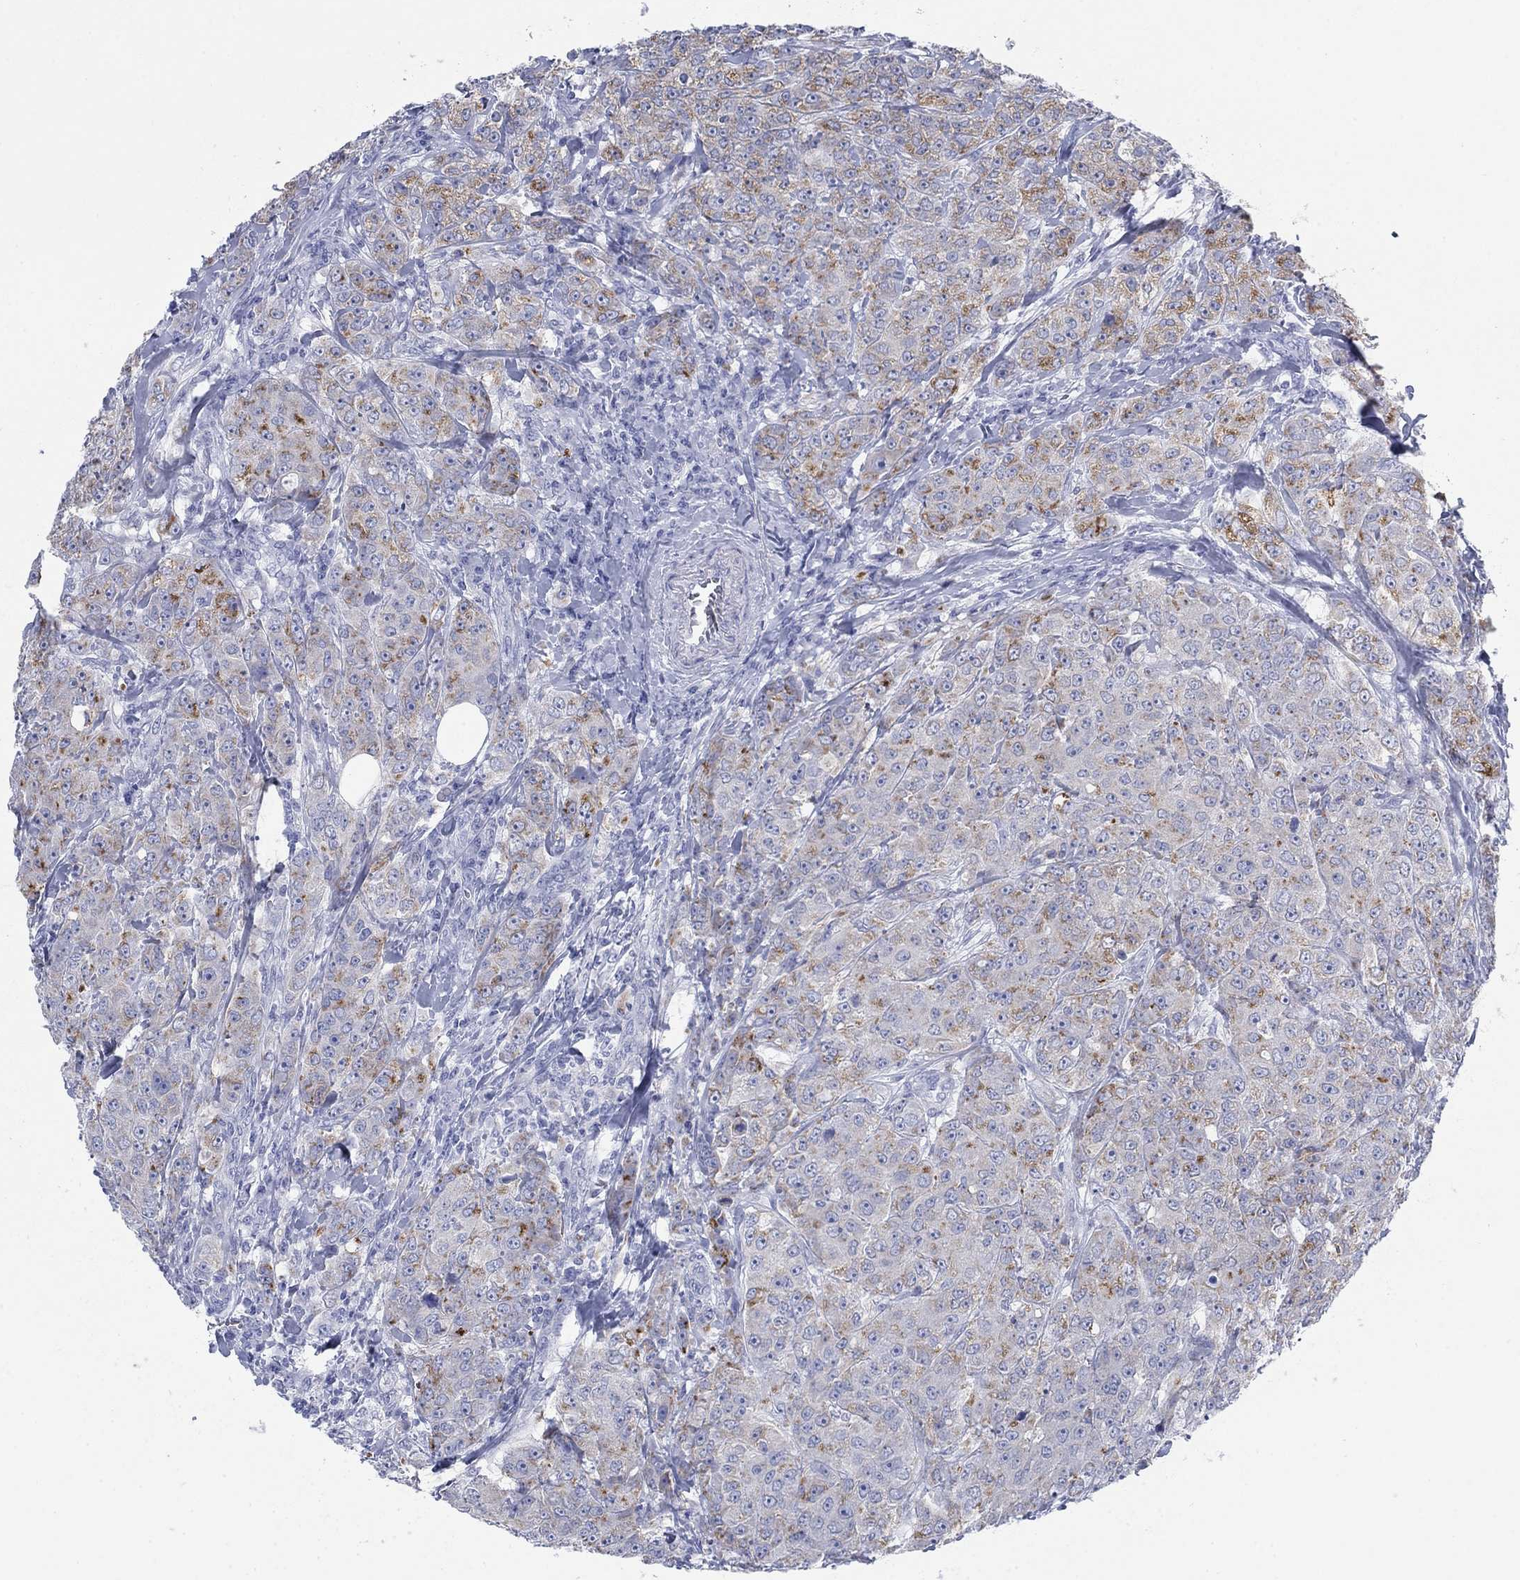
{"staining": {"intensity": "moderate", "quantity": "25%-75%", "location": "cytoplasmic/membranous"}, "tissue": "breast cancer", "cell_type": "Tumor cells", "image_type": "cancer", "snomed": [{"axis": "morphology", "description": "Duct carcinoma"}, {"axis": "topography", "description": "Breast"}], "caption": "Tumor cells show medium levels of moderate cytoplasmic/membranous staining in approximately 25%-75% of cells in infiltrating ductal carcinoma (breast).", "gene": "SCCPDH", "patient": {"sex": "female", "age": 43}}